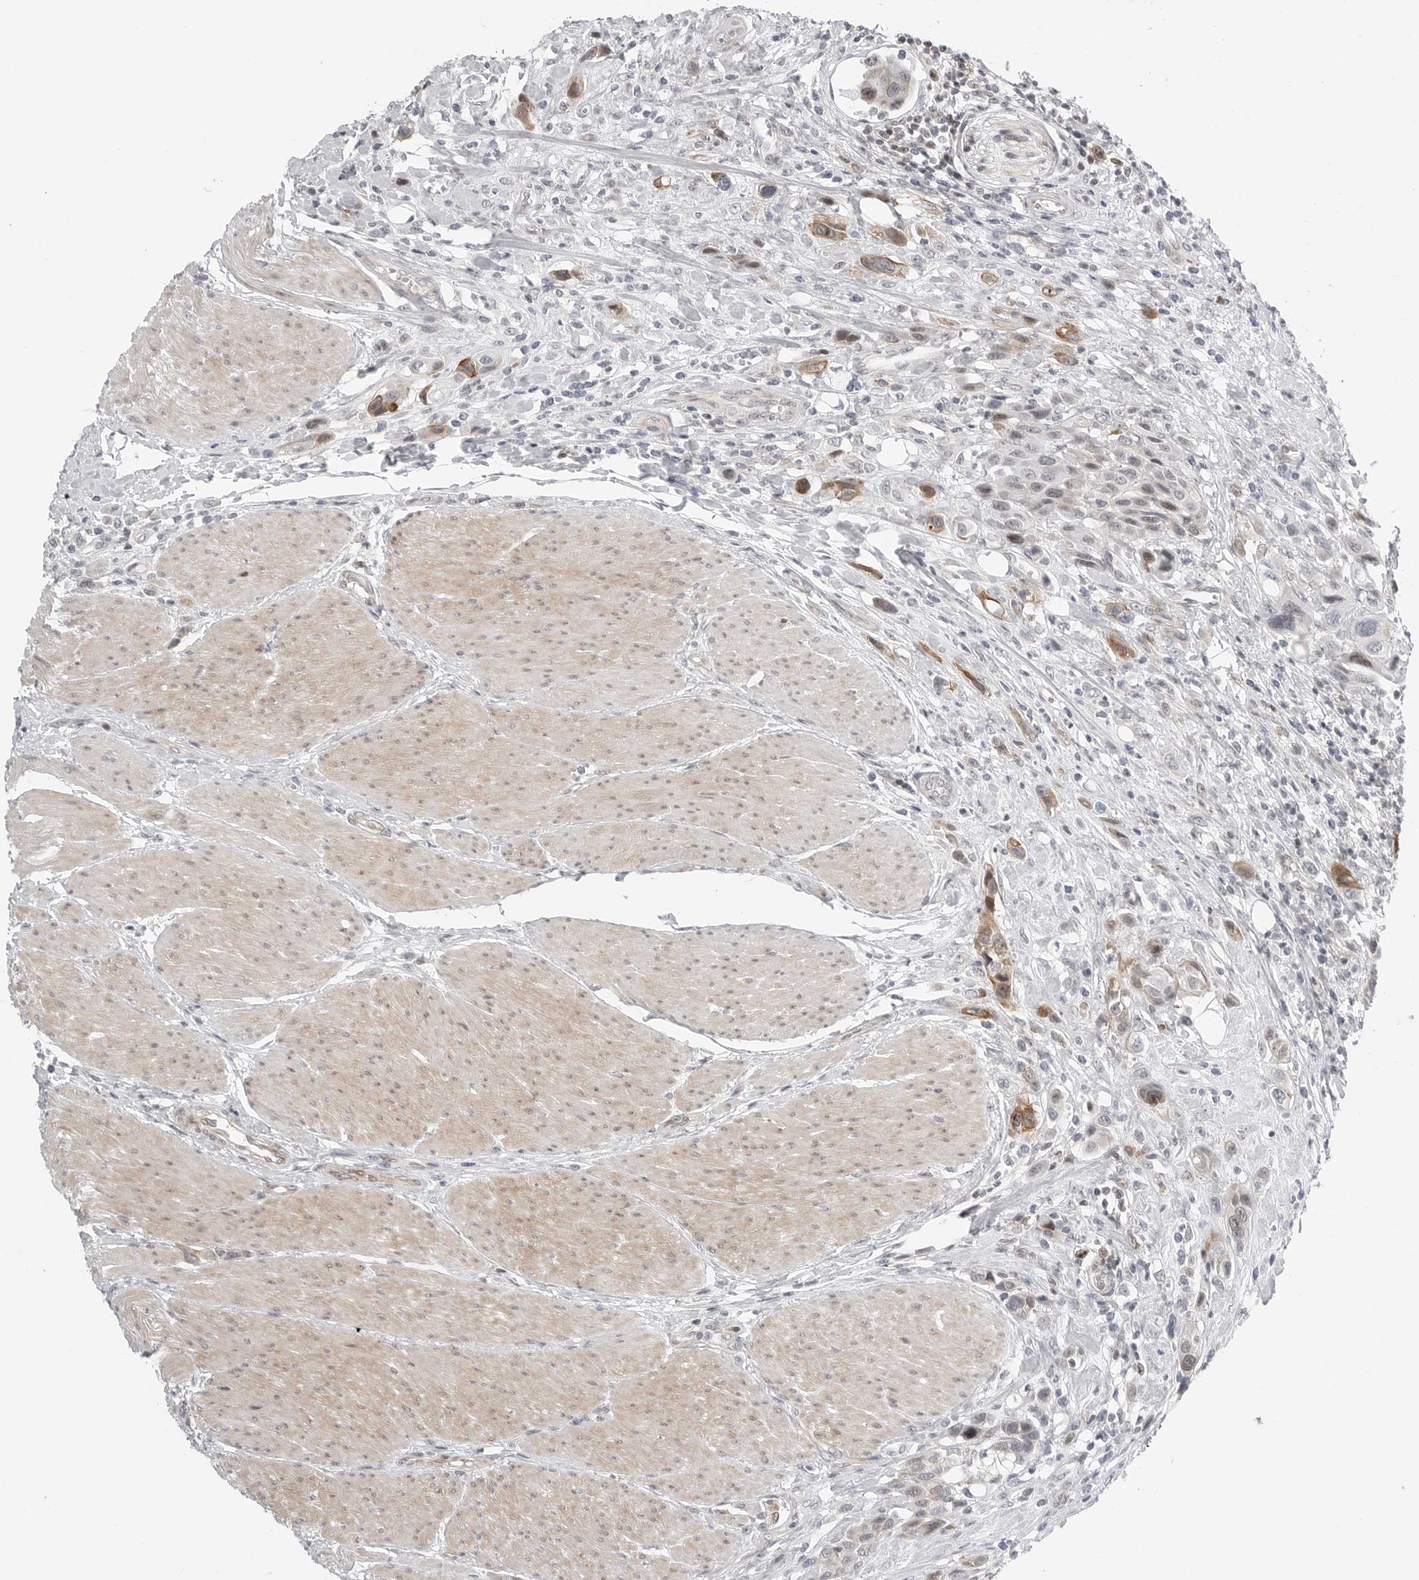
{"staining": {"intensity": "moderate", "quantity": "<25%", "location": "cytoplasmic/membranous"}, "tissue": "urothelial cancer", "cell_type": "Tumor cells", "image_type": "cancer", "snomed": [{"axis": "morphology", "description": "Urothelial carcinoma, High grade"}, {"axis": "topography", "description": "Urinary bladder"}], "caption": "Immunohistochemistry (IHC) histopathology image of neoplastic tissue: high-grade urothelial carcinoma stained using immunohistochemistry demonstrates low levels of moderate protein expression localized specifically in the cytoplasmic/membranous of tumor cells, appearing as a cytoplasmic/membranous brown color.", "gene": "FAM135B", "patient": {"sex": "male", "age": 50}}